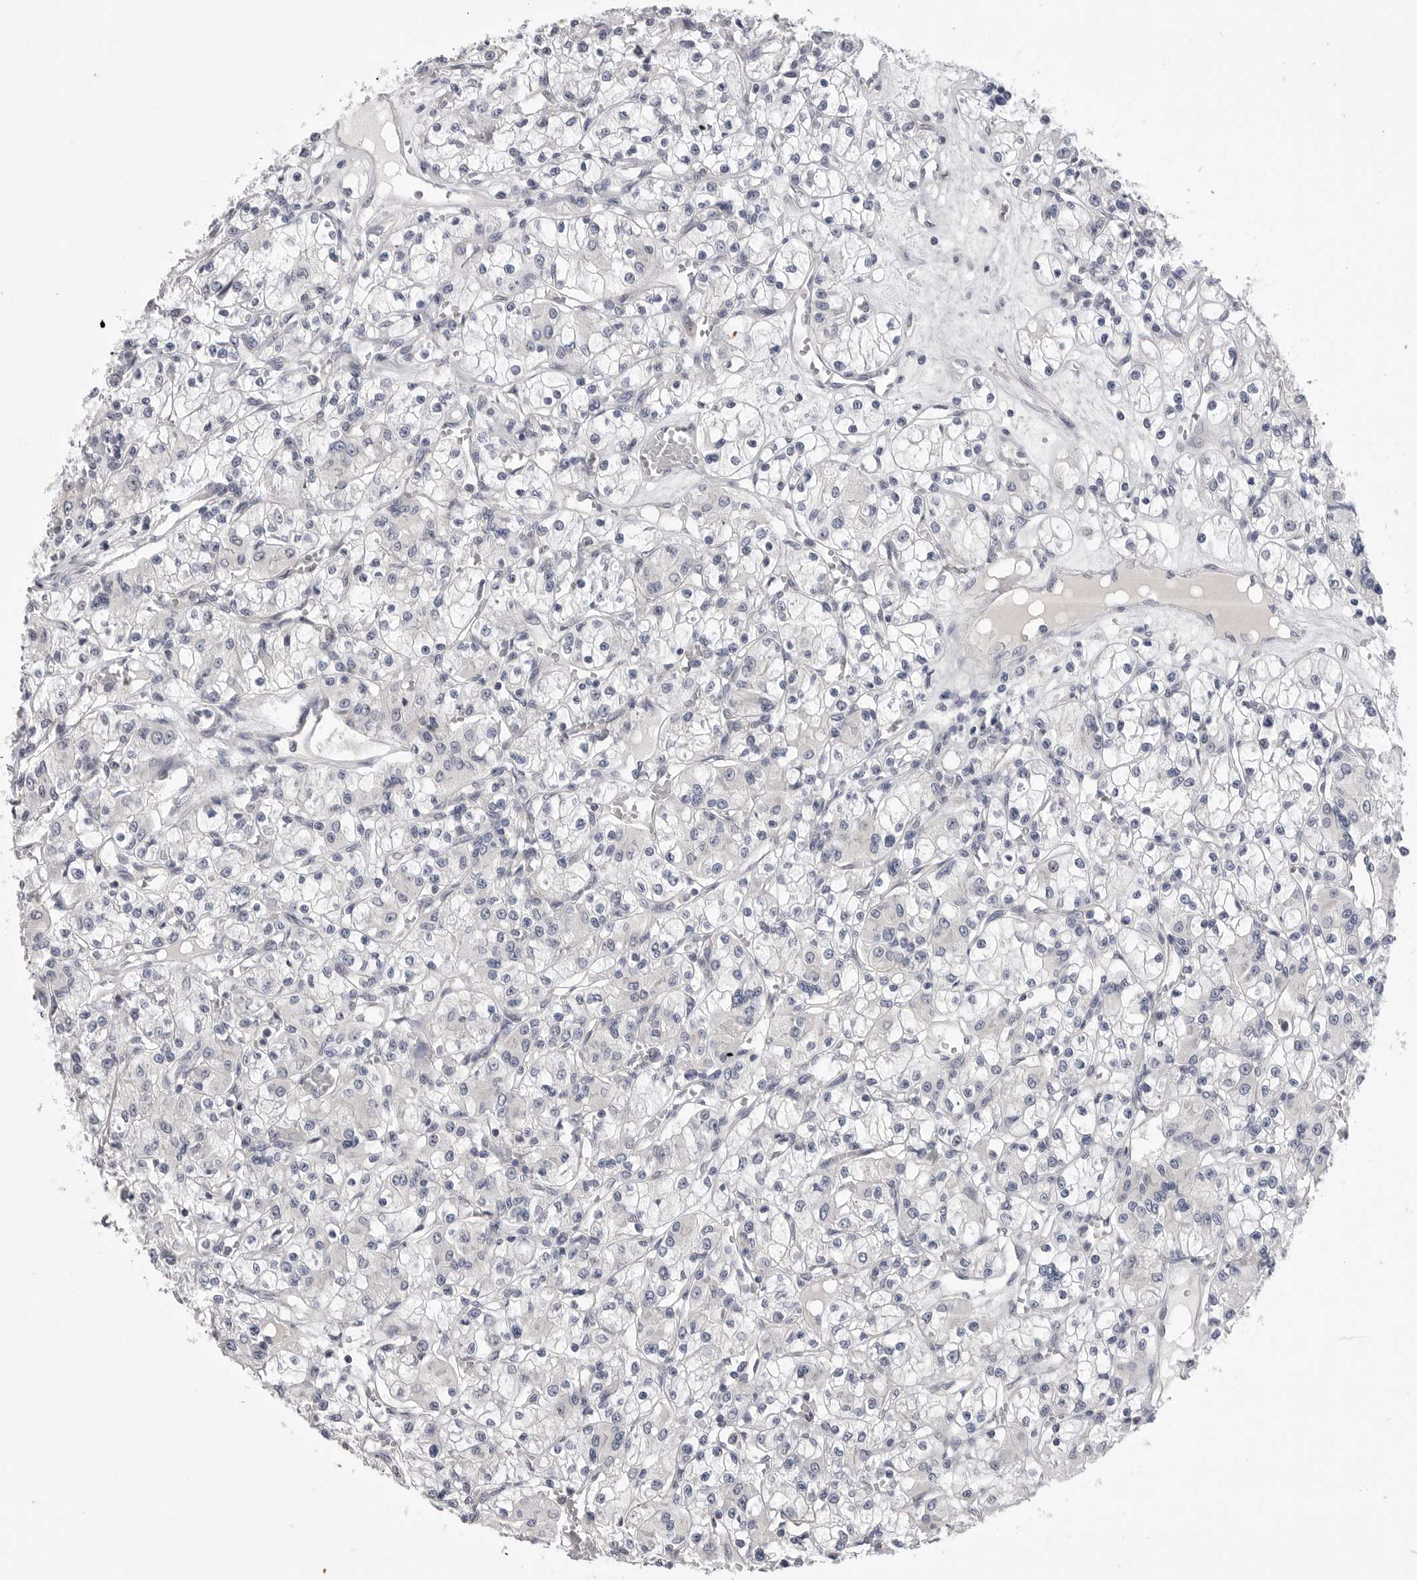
{"staining": {"intensity": "negative", "quantity": "none", "location": "none"}, "tissue": "renal cancer", "cell_type": "Tumor cells", "image_type": "cancer", "snomed": [{"axis": "morphology", "description": "Adenocarcinoma, NOS"}, {"axis": "topography", "description": "Kidney"}], "caption": "Immunohistochemical staining of adenocarcinoma (renal) displays no significant expression in tumor cells.", "gene": "DLGAP3", "patient": {"sex": "female", "age": 59}}